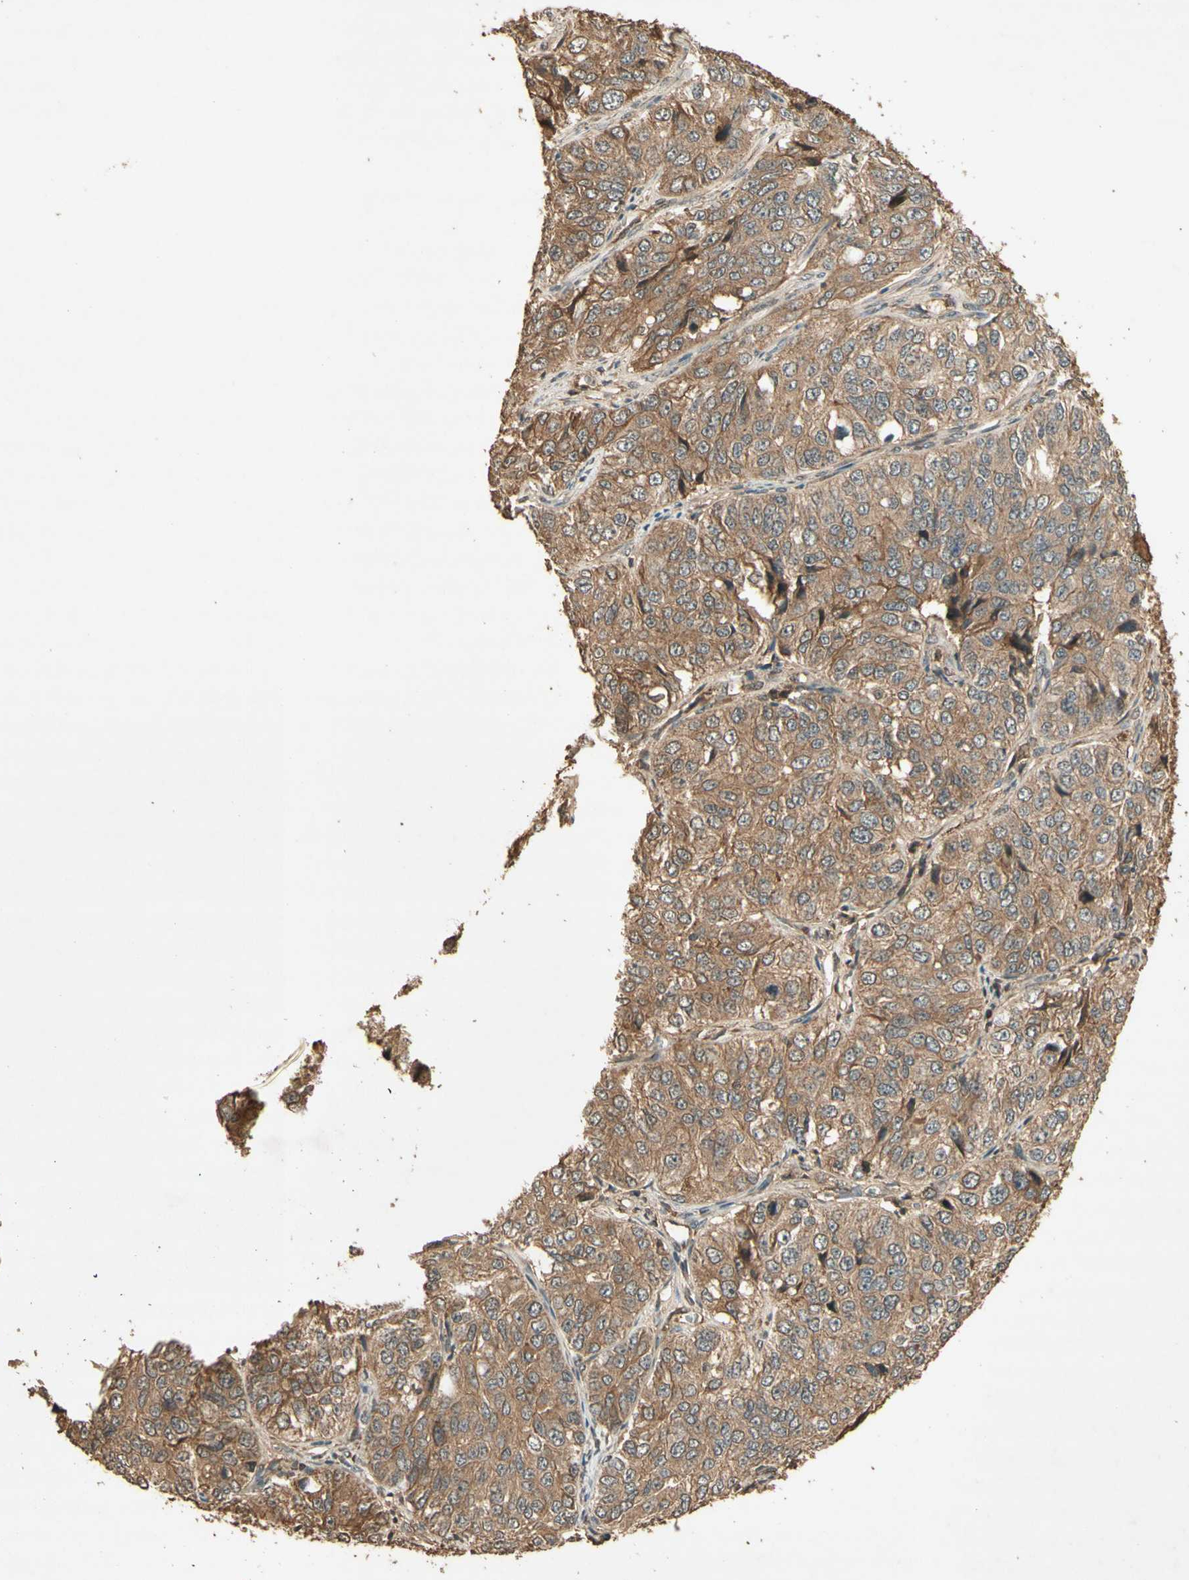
{"staining": {"intensity": "moderate", "quantity": ">75%", "location": "cytoplasmic/membranous"}, "tissue": "ovarian cancer", "cell_type": "Tumor cells", "image_type": "cancer", "snomed": [{"axis": "morphology", "description": "Carcinoma, endometroid"}, {"axis": "topography", "description": "Ovary"}], "caption": "Immunohistochemistry (IHC) image of ovarian cancer (endometroid carcinoma) stained for a protein (brown), which reveals medium levels of moderate cytoplasmic/membranous expression in about >75% of tumor cells.", "gene": "SMAD9", "patient": {"sex": "female", "age": 51}}